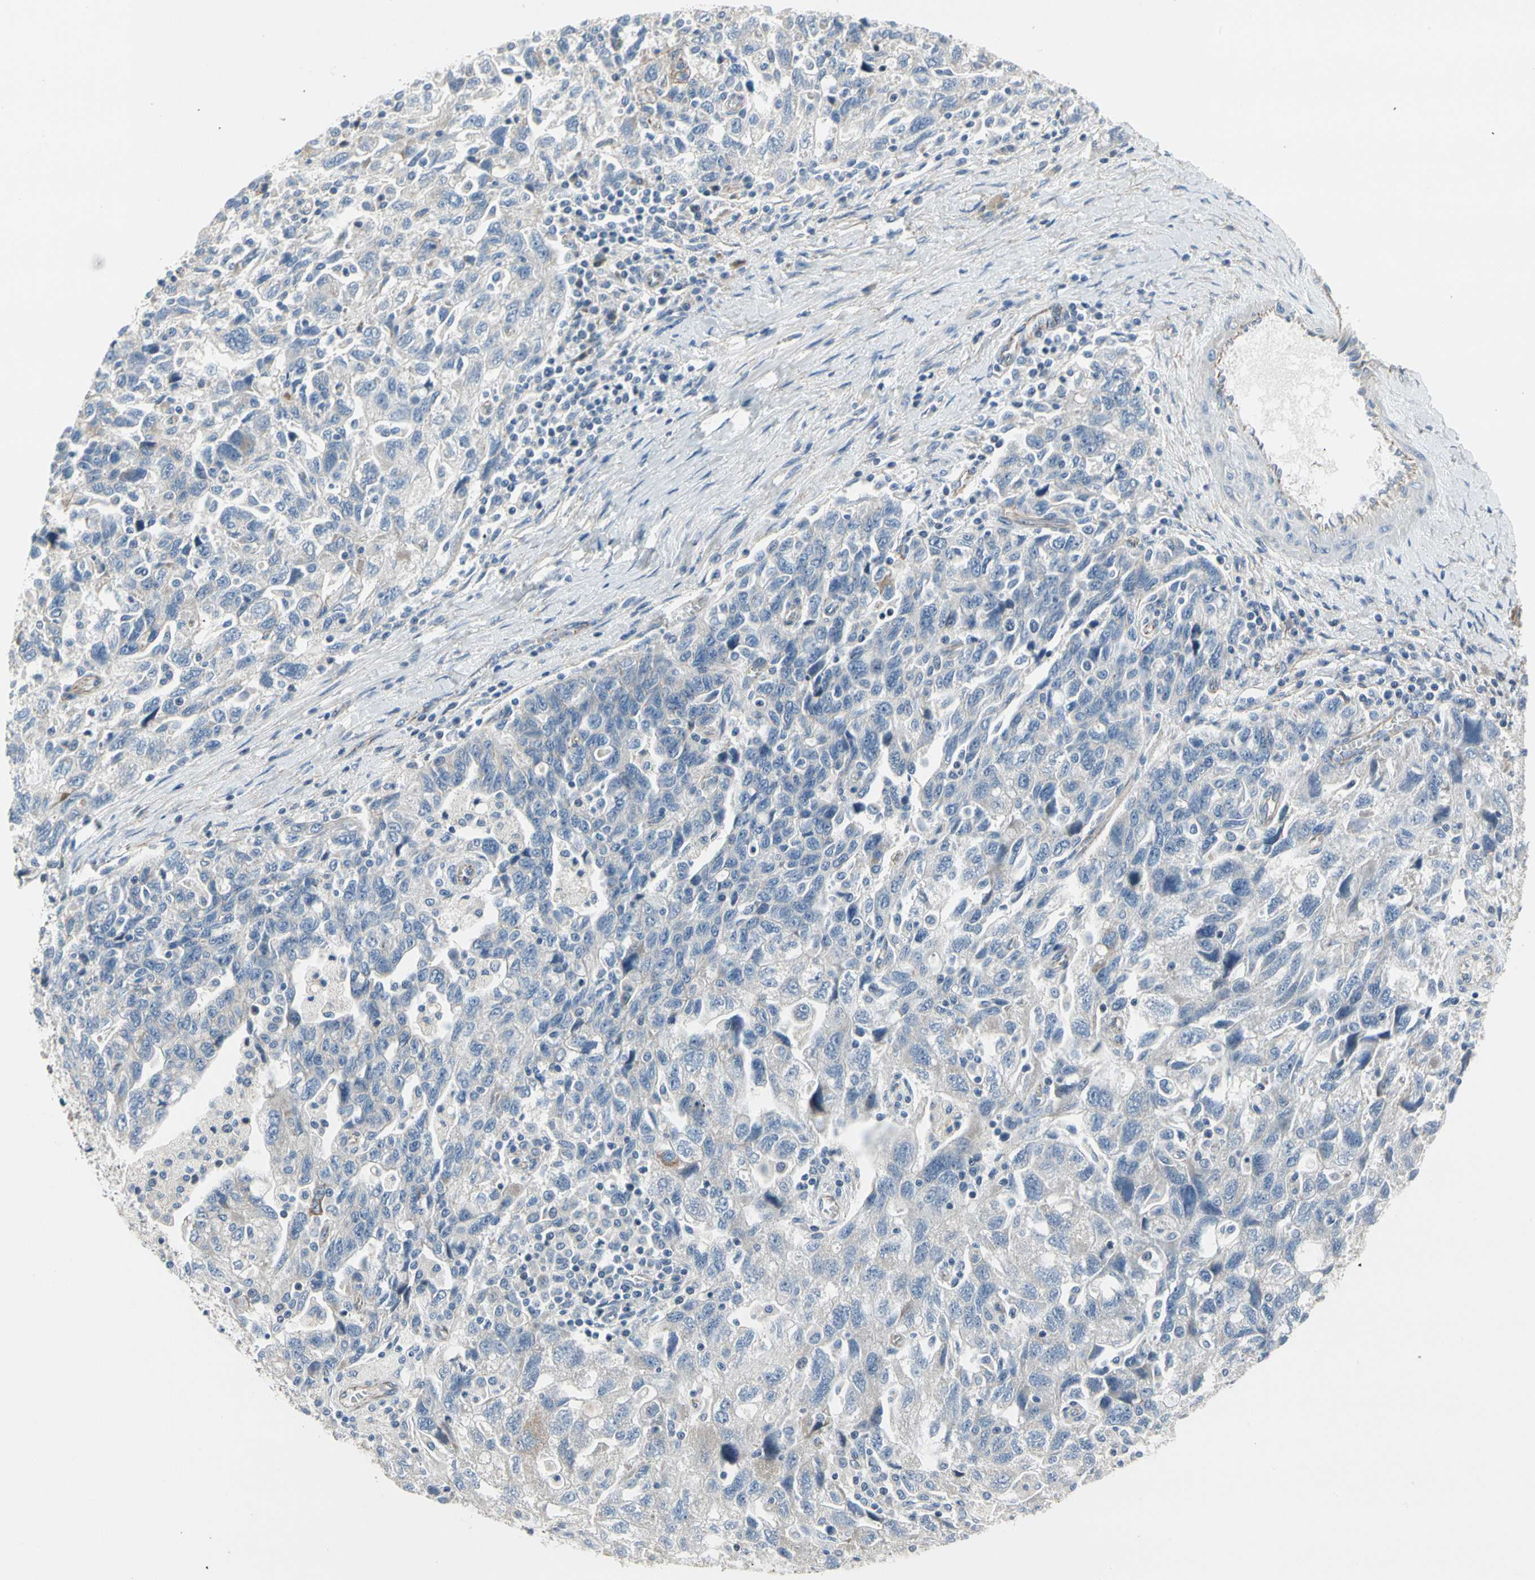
{"staining": {"intensity": "negative", "quantity": "none", "location": "none"}, "tissue": "ovarian cancer", "cell_type": "Tumor cells", "image_type": "cancer", "snomed": [{"axis": "morphology", "description": "Carcinoma, NOS"}, {"axis": "morphology", "description": "Cystadenocarcinoma, serous, NOS"}, {"axis": "topography", "description": "Ovary"}], "caption": "Human ovarian cancer stained for a protein using immunohistochemistry displays no expression in tumor cells.", "gene": "LGR6", "patient": {"sex": "female", "age": 69}}